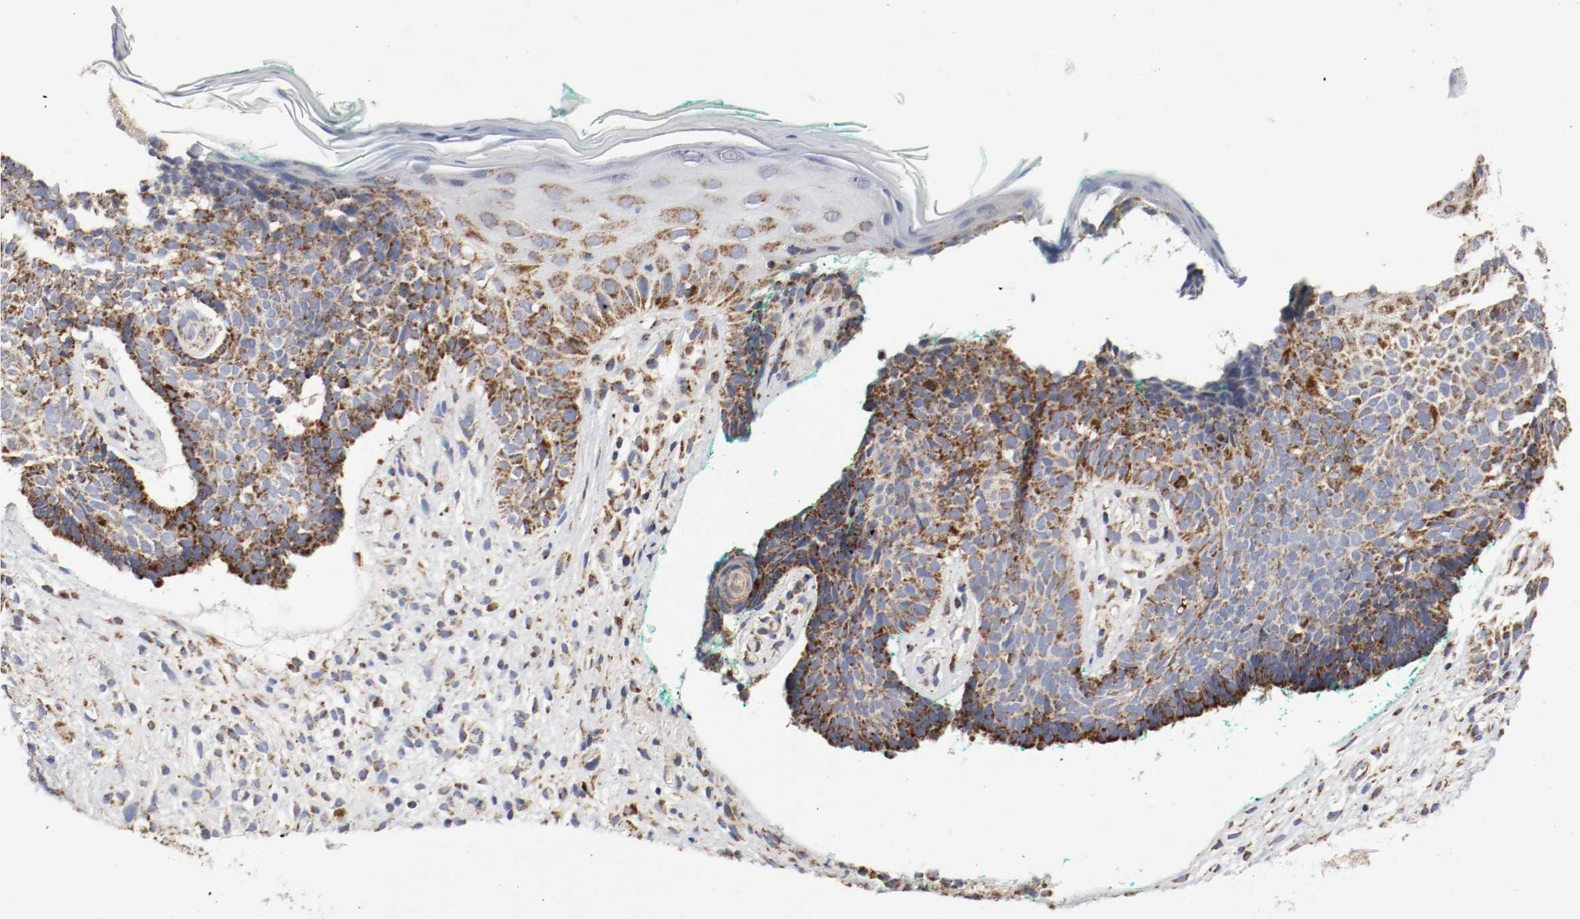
{"staining": {"intensity": "strong", "quantity": ">75%", "location": "cytoplasmic/membranous"}, "tissue": "skin cancer", "cell_type": "Tumor cells", "image_type": "cancer", "snomed": [{"axis": "morphology", "description": "Basal cell carcinoma"}, {"axis": "topography", "description": "Skin"}], "caption": "Strong cytoplasmic/membranous protein staining is seen in about >75% of tumor cells in skin cancer.", "gene": "AFG3L2", "patient": {"sex": "female", "age": 58}}